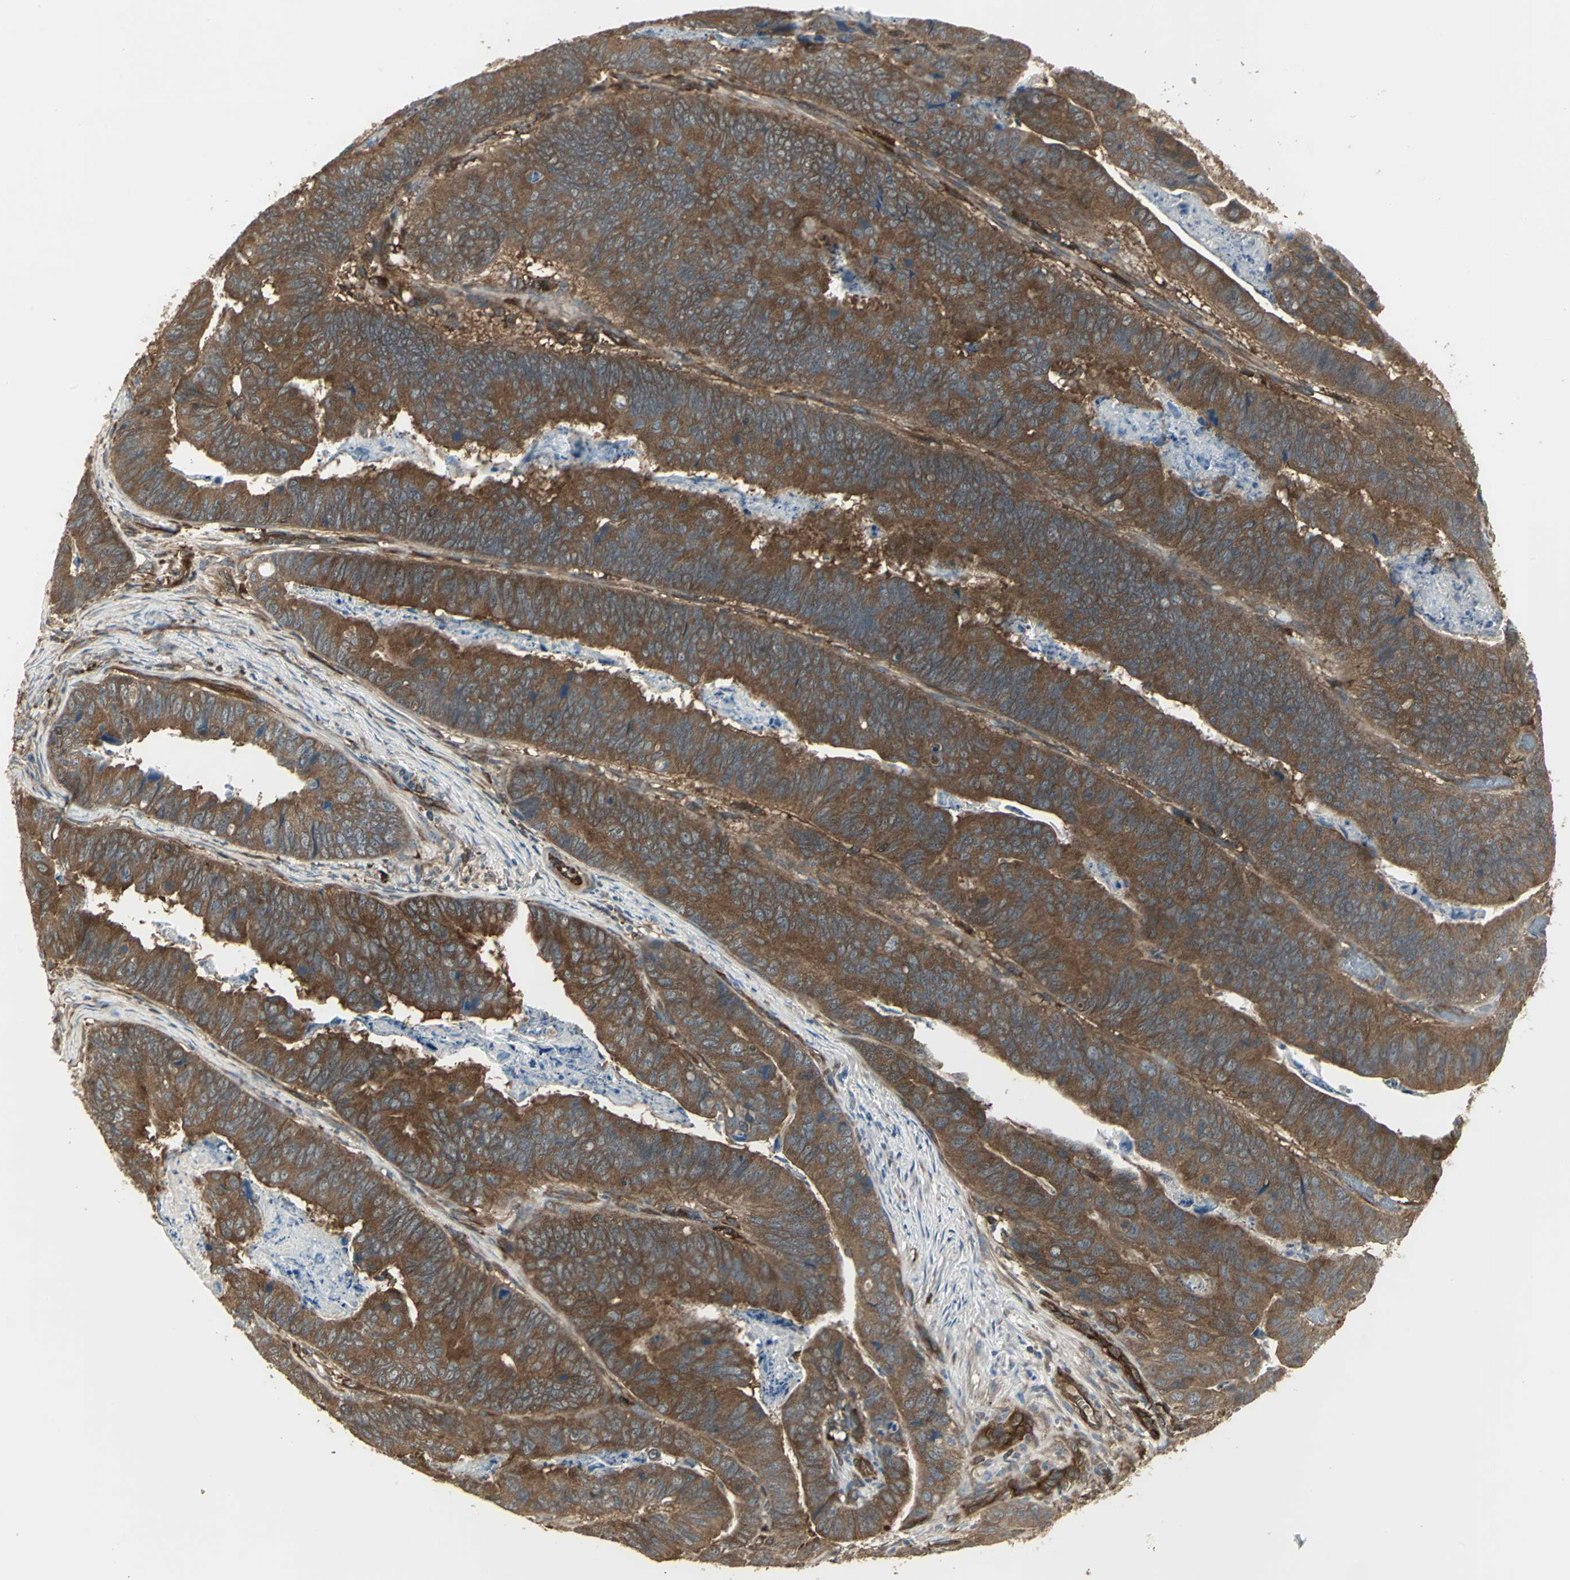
{"staining": {"intensity": "strong", "quantity": ">75%", "location": "cytoplasmic/membranous"}, "tissue": "stomach cancer", "cell_type": "Tumor cells", "image_type": "cancer", "snomed": [{"axis": "morphology", "description": "Adenocarcinoma, NOS"}, {"axis": "topography", "description": "Stomach, lower"}], "caption": "DAB (3,3'-diaminobenzidine) immunohistochemical staining of stomach cancer exhibits strong cytoplasmic/membranous protein staining in approximately >75% of tumor cells.", "gene": "PRXL2B", "patient": {"sex": "male", "age": 77}}